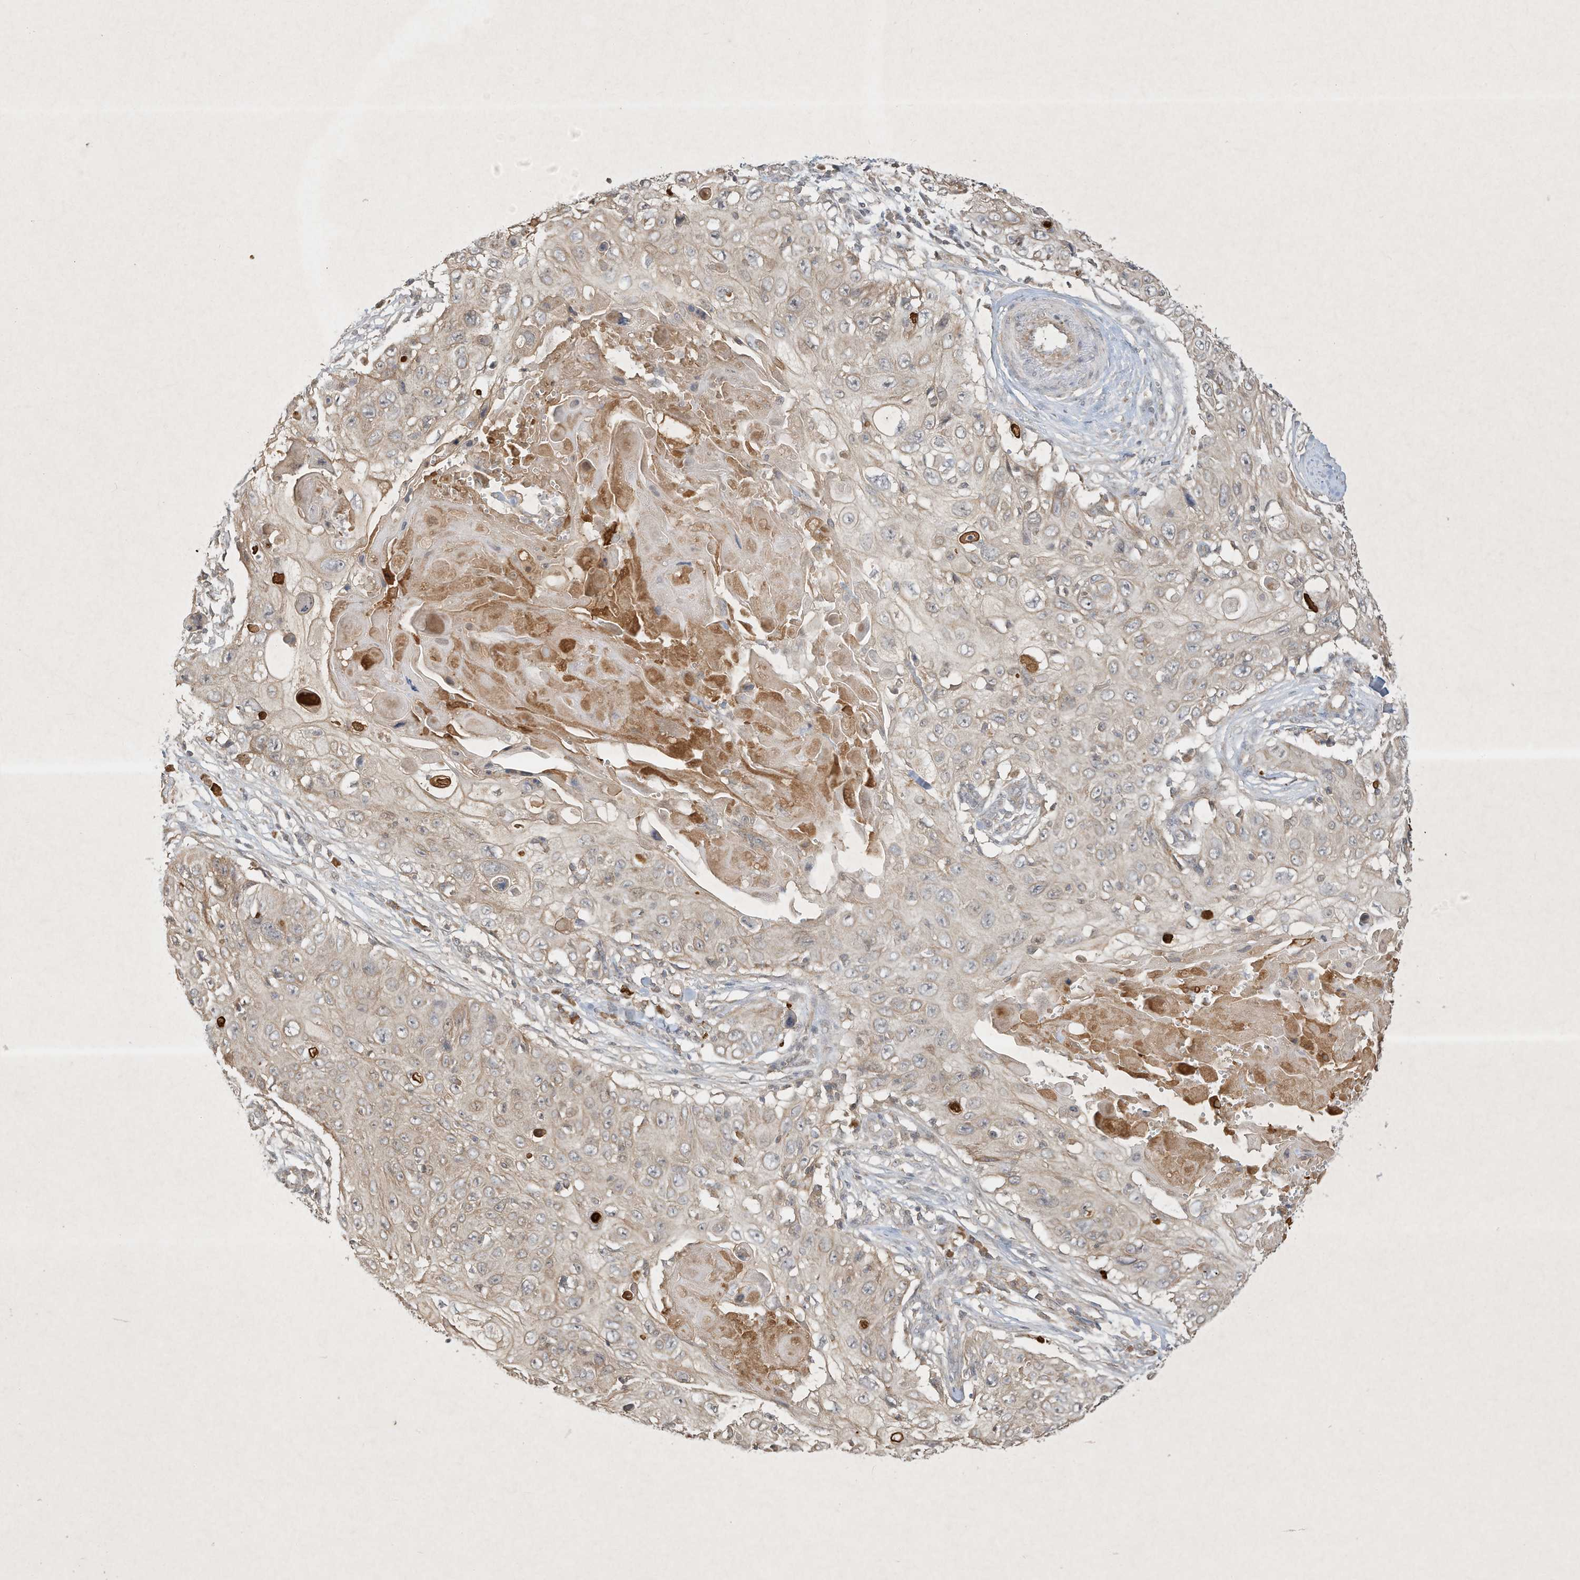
{"staining": {"intensity": "weak", "quantity": "25%-75%", "location": "cytoplasmic/membranous"}, "tissue": "skin cancer", "cell_type": "Tumor cells", "image_type": "cancer", "snomed": [{"axis": "morphology", "description": "Squamous cell carcinoma, NOS"}, {"axis": "topography", "description": "Skin"}], "caption": "Human skin cancer (squamous cell carcinoma) stained with a protein marker demonstrates weak staining in tumor cells.", "gene": "BTRC", "patient": {"sex": "male", "age": 86}}